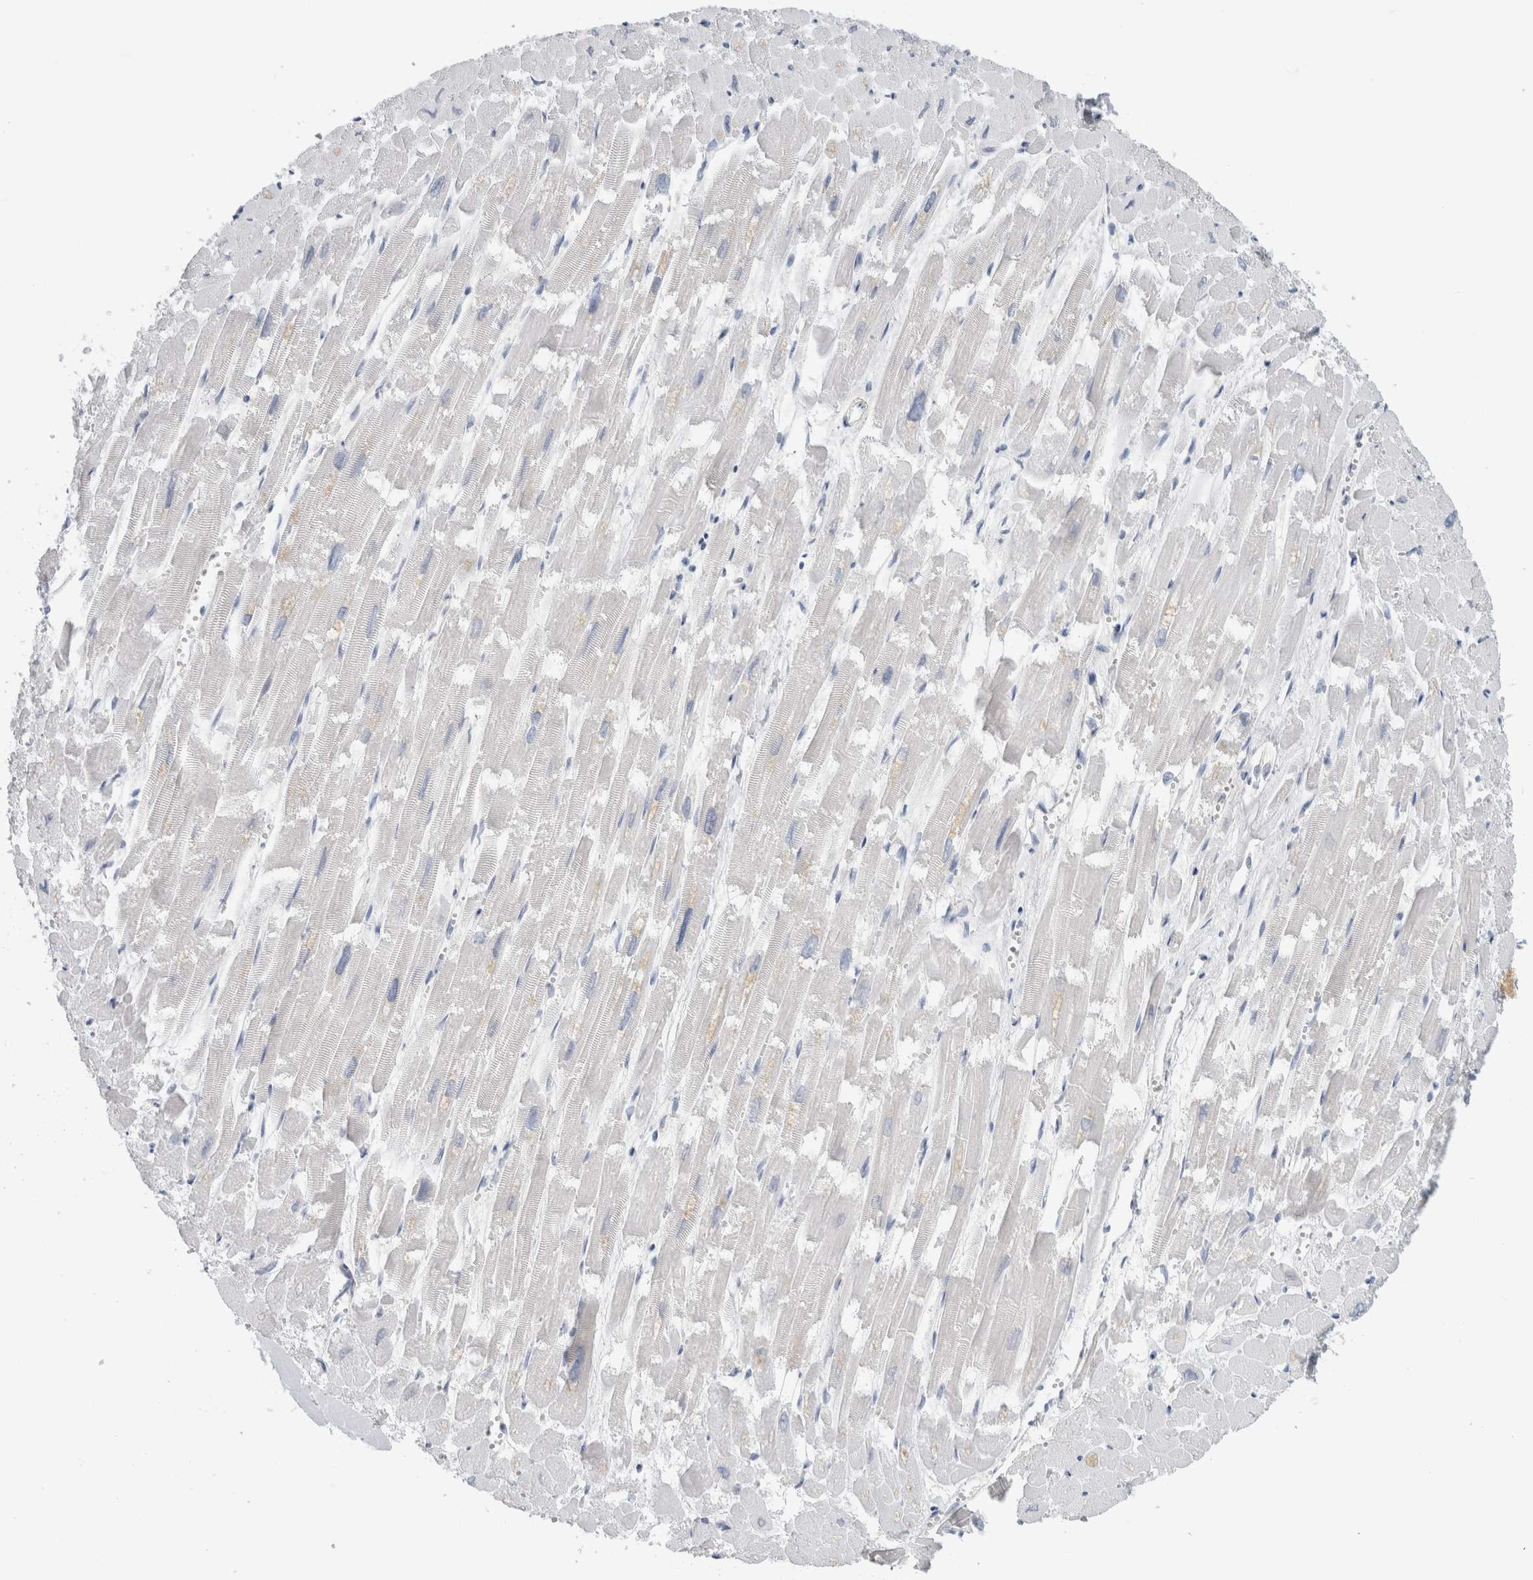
{"staining": {"intensity": "negative", "quantity": "none", "location": "none"}, "tissue": "heart muscle", "cell_type": "Cardiomyocytes", "image_type": "normal", "snomed": [{"axis": "morphology", "description": "Normal tissue, NOS"}, {"axis": "topography", "description": "Heart"}], "caption": "The image shows no significant staining in cardiomyocytes of heart muscle.", "gene": "CASP6", "patient": {"sex": "male", "age": 54}}